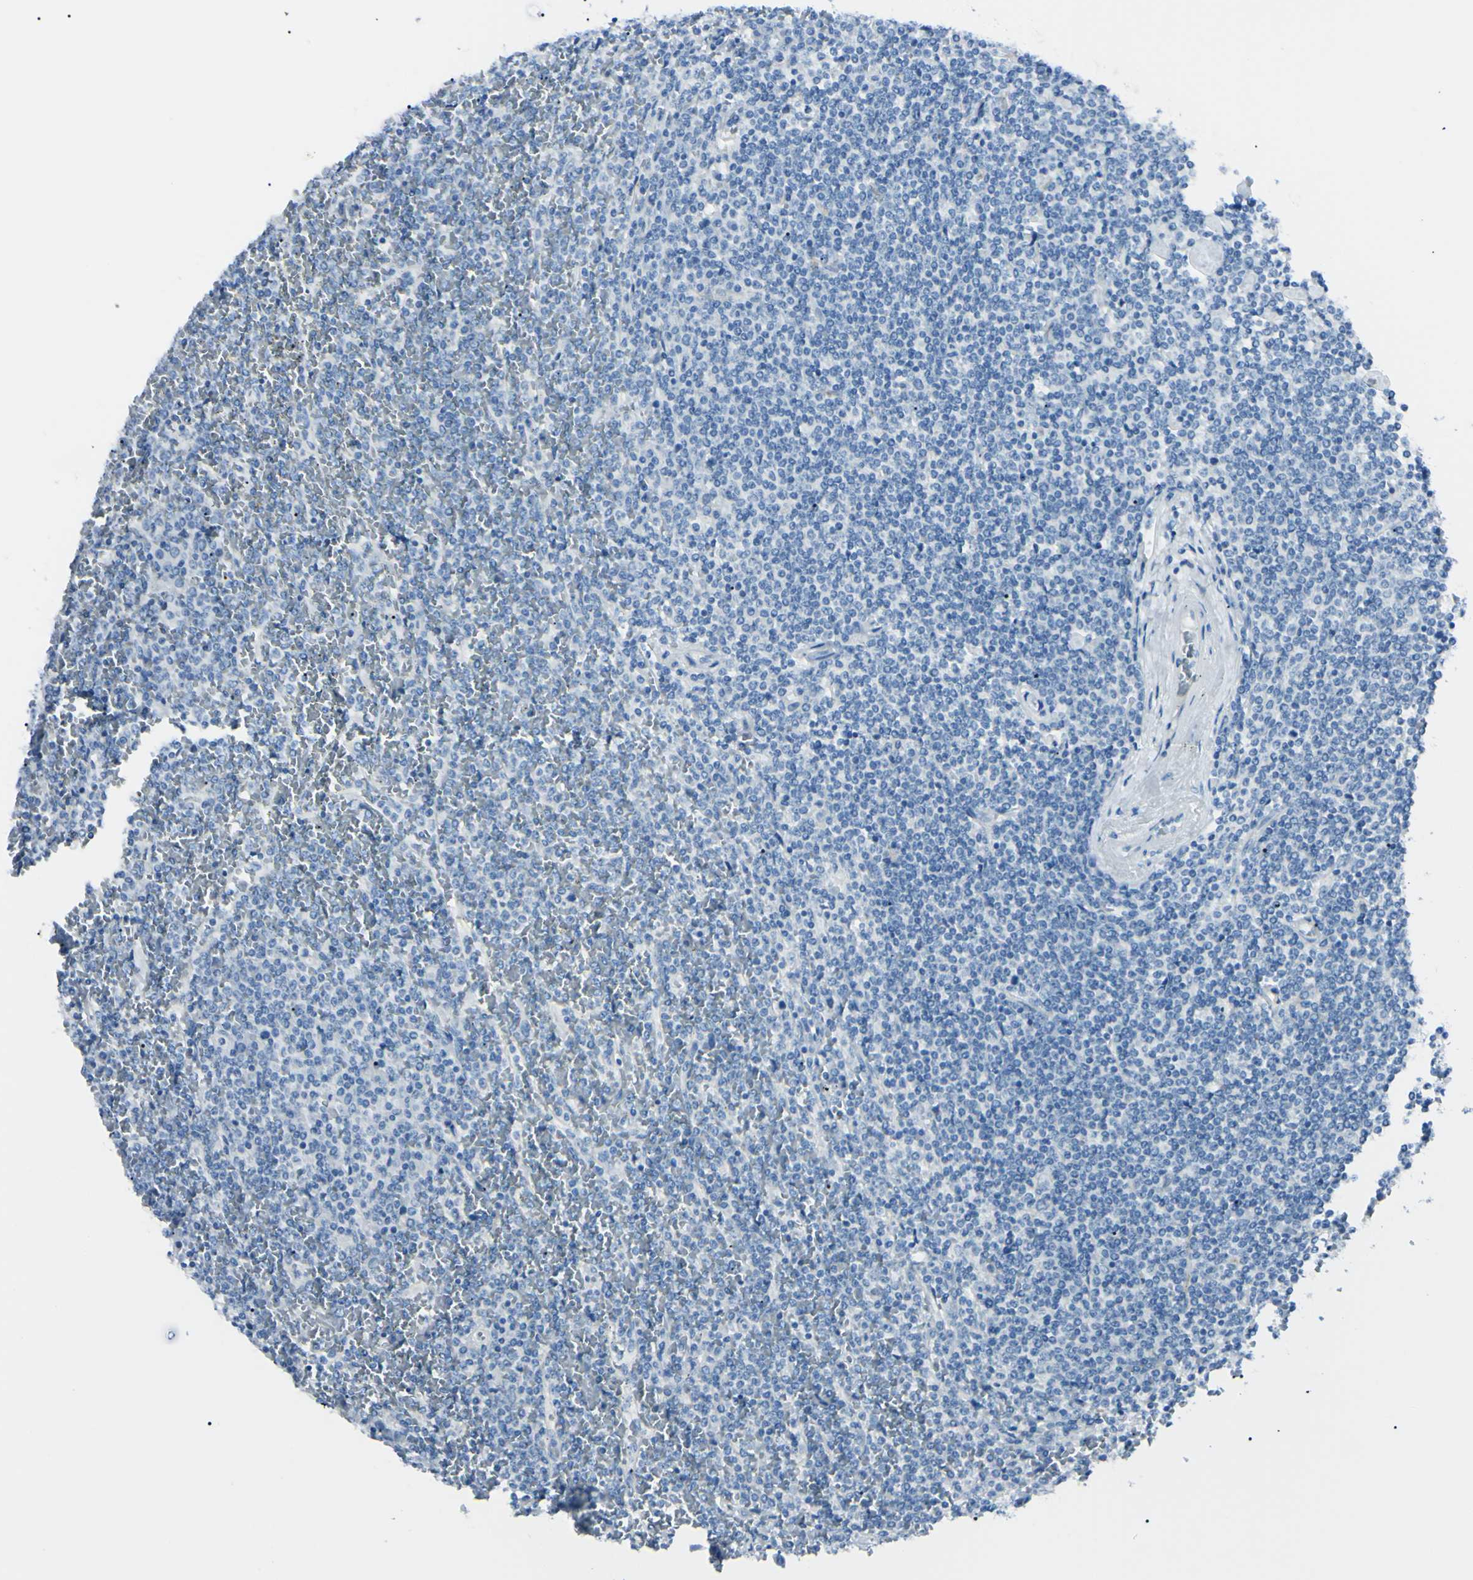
{"staining": {"intensity": "negative", "quantity": "none", "location": "none"}, "tissue": "lymphoma", "cell_type": "Tumor cells", "image_type": "cancer", "snomed": [{"axis": "morphology", "description": "Malignant lymphoma, non-Hodgkin's type, Low grade"}, {"axis": "topography", "description": "Spleen"}], "caption": "Immunohistochemistry photomicrograph of malignant lymphoma, non-Hodgkin's type (low-grade) stained for a protein (brown), which demonstrates no expression in tumor cells. (DAB immunohistochemistry (IHC), high magnification).", "gene": "FOLH1", "patient": {"sex": "female", "age": 19}}